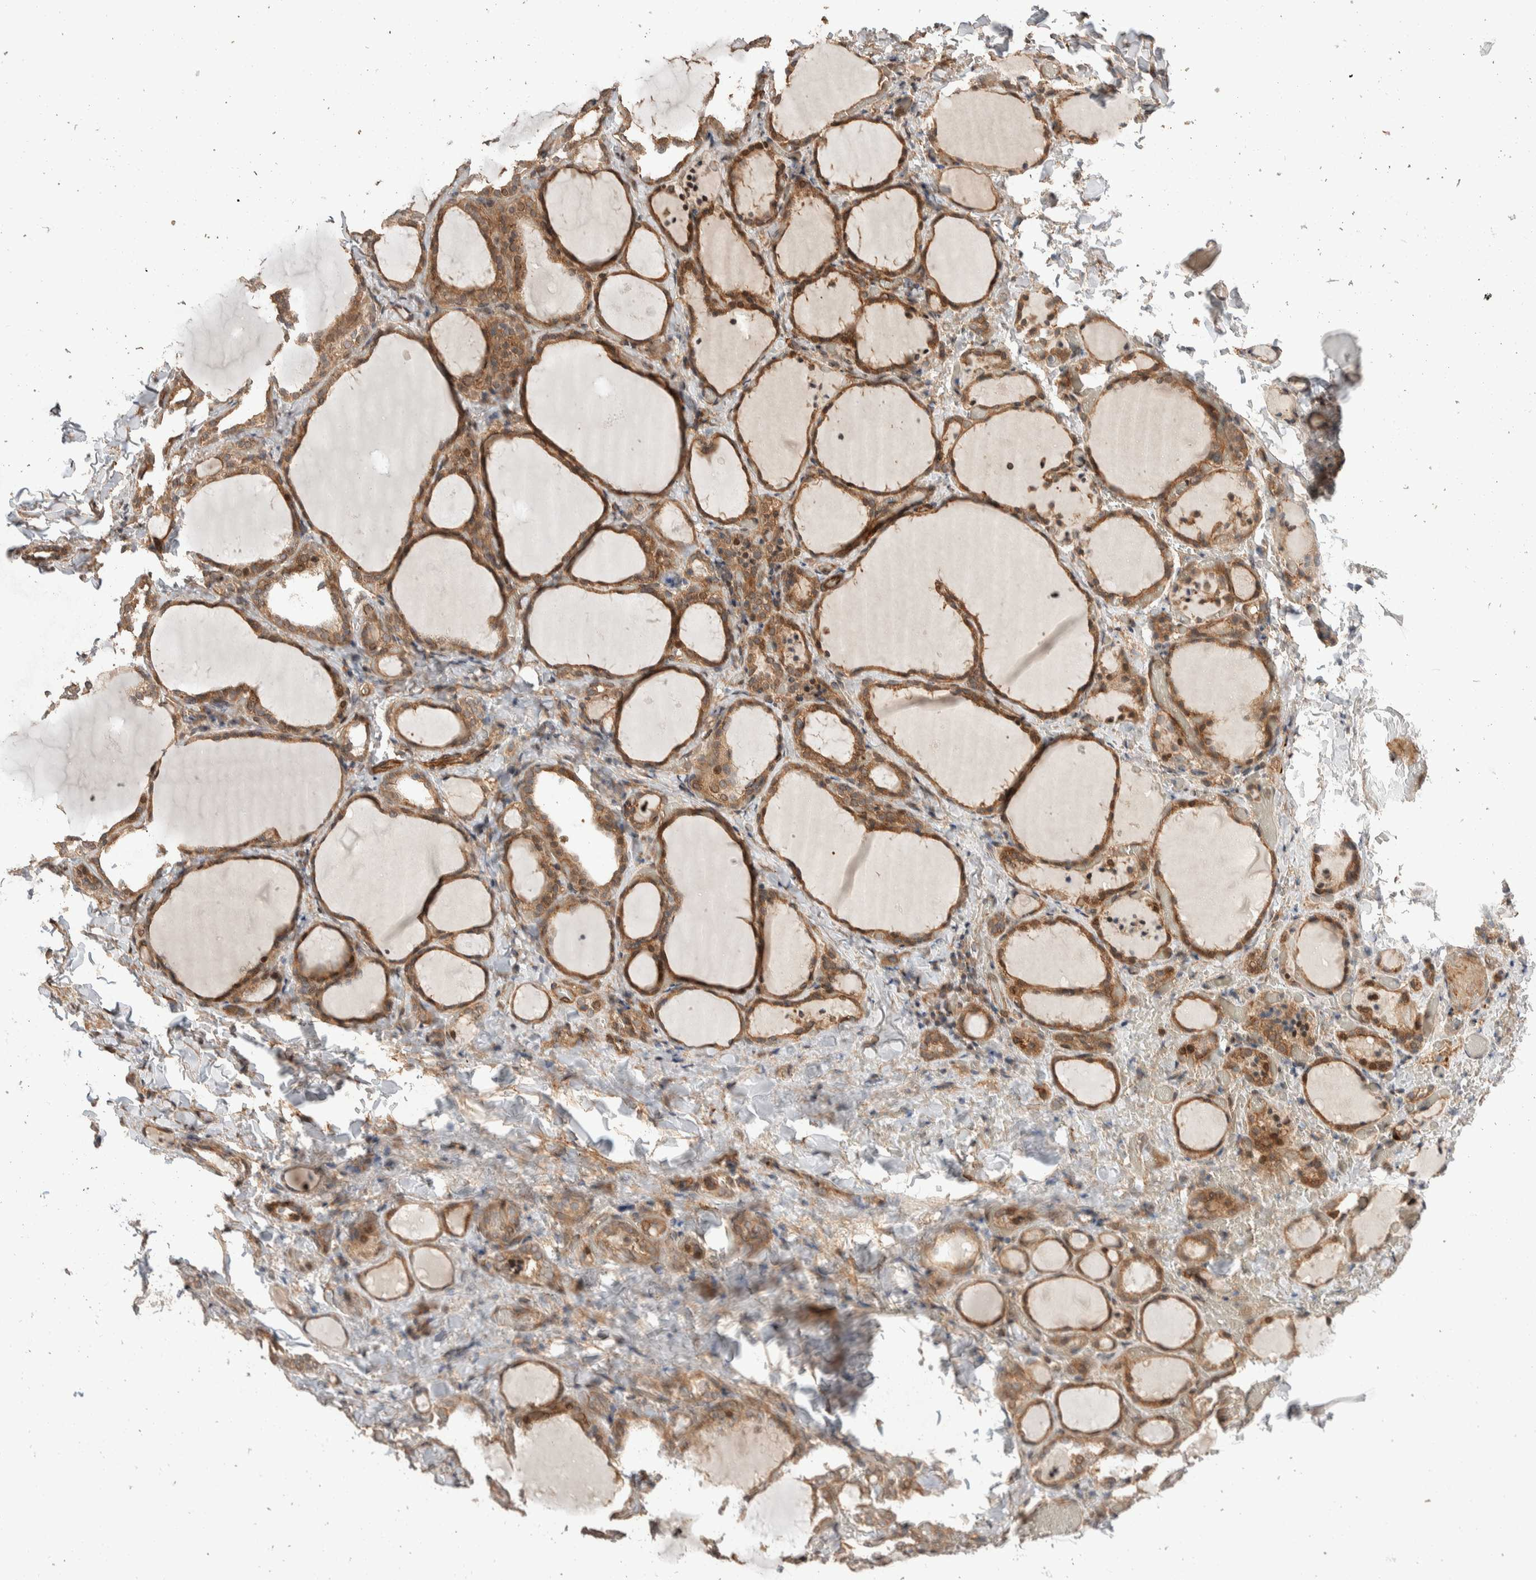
{"staining": {"intensity": "moderate", "quantity": ">75%", "location": "cytoplasmic/membranous"}, "tissue": "thyroid gland", "cell_type": "Glandular cells", "image_type": "normal", "snomed": [{"axis": "morphology", "description": "Normal tissue, NOS"}, {"axis": "morphology", "description": "Papillary adenocarcinoma, NOS"}, {"axis": "topography", "description": "Thyroid gland"}], "caption": "Glandular cells reveal medium levels of moderate cytoplasmic/membranous staining in about >75% of cells in benign thyroid gland. The staining is performed using DAB (3,3'-diaminobenzidine) brown chromogen to label protein expression. The nuclei are counter-stained blue using hematoxylin.", "gene": "ERC1", "patient": {"sex": "female", "age": 30}}